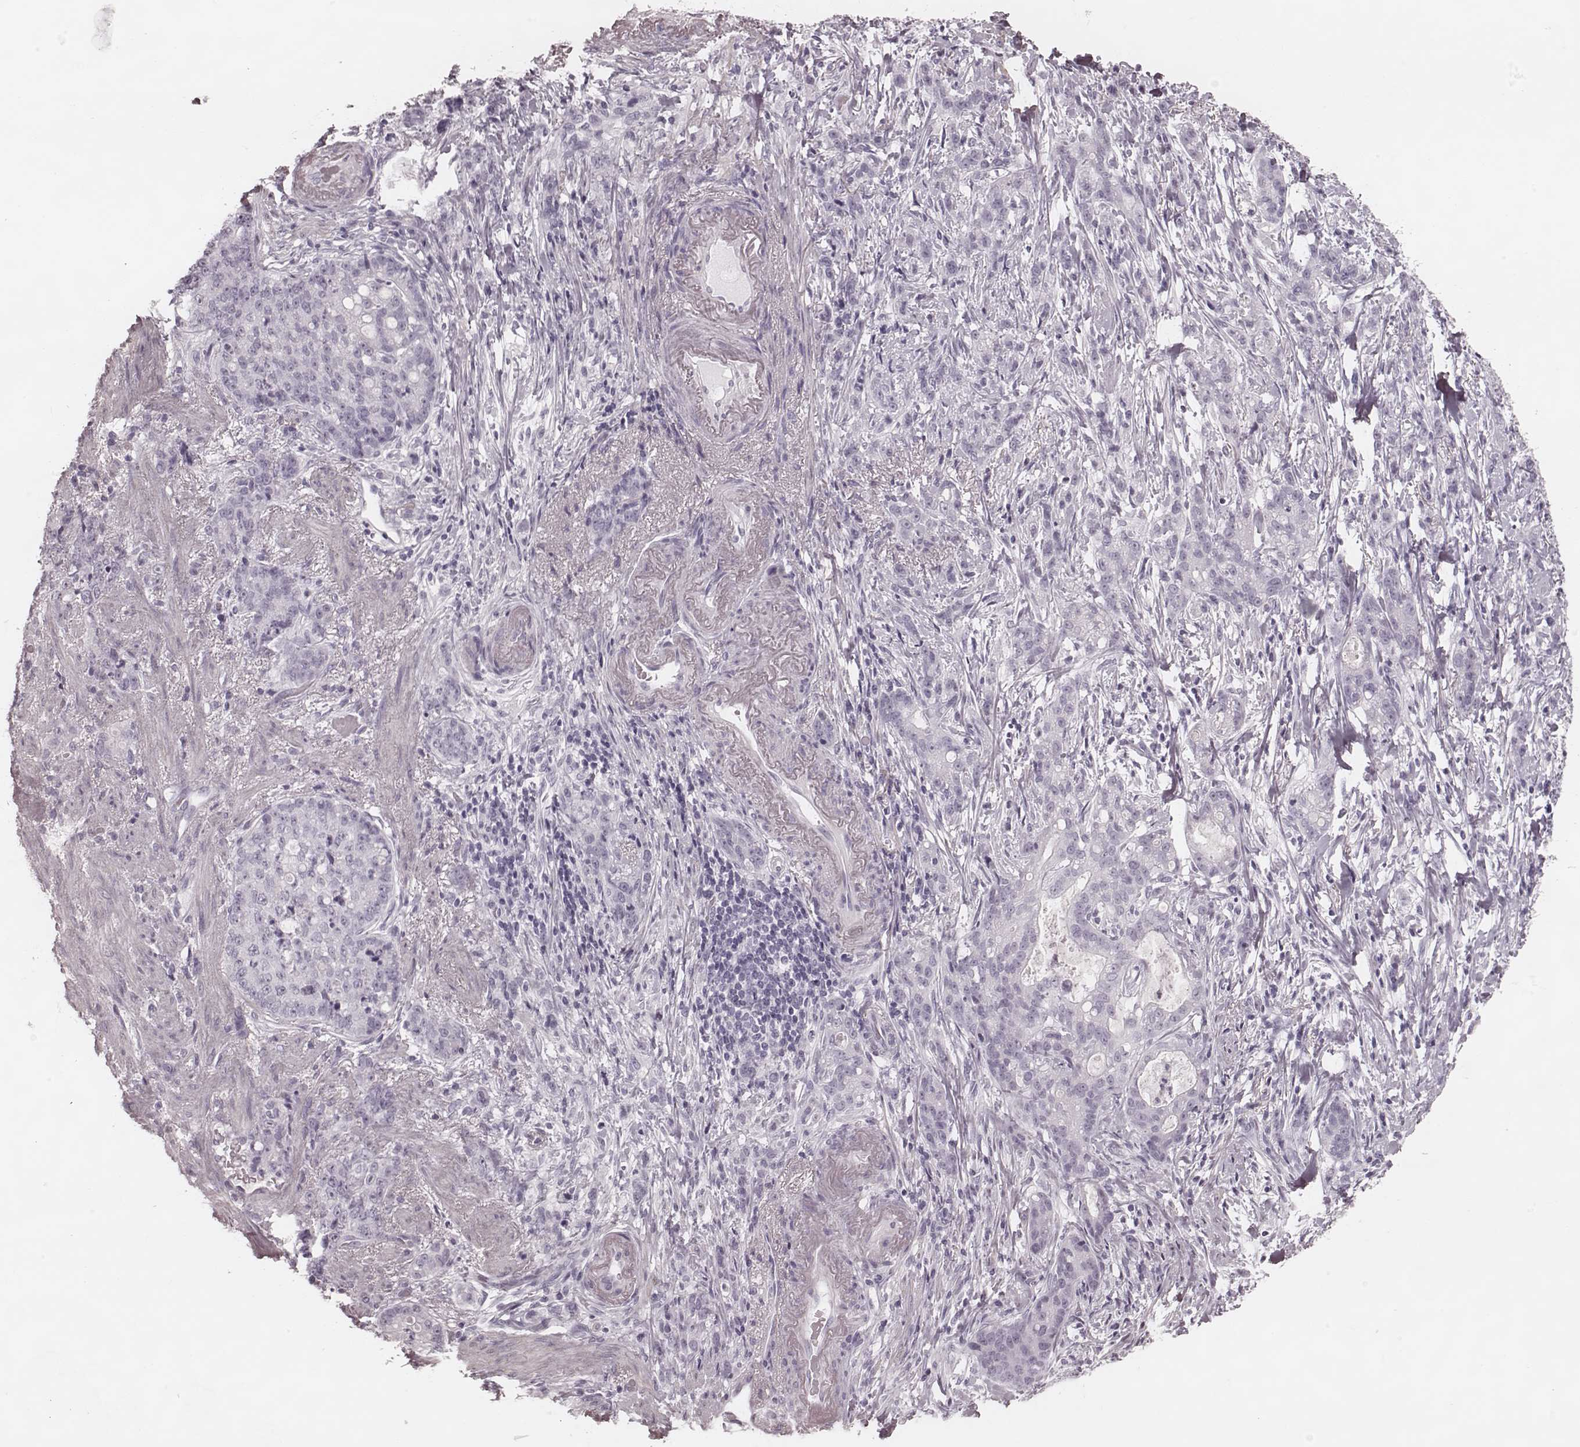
{"staining": {"intensity": "negative", "quantity": "none", "location": "none"}, "tissue": "stomach cancer", "cell_type": "Tumor cells", "image_type": "cancer", "snomed": [{"axis": "morphology", "description": "Adenocarcinoma, NOS"}, {"axis": "topography", "description": "Stomach, lower"}], "caption": "This is an immunohistochemistry histopathology image of human adenocarcinoma (stomach). There is no positivity in tumor cells.", "gene": "KRT74", "patient": {"sex": "male", "age": 88}}